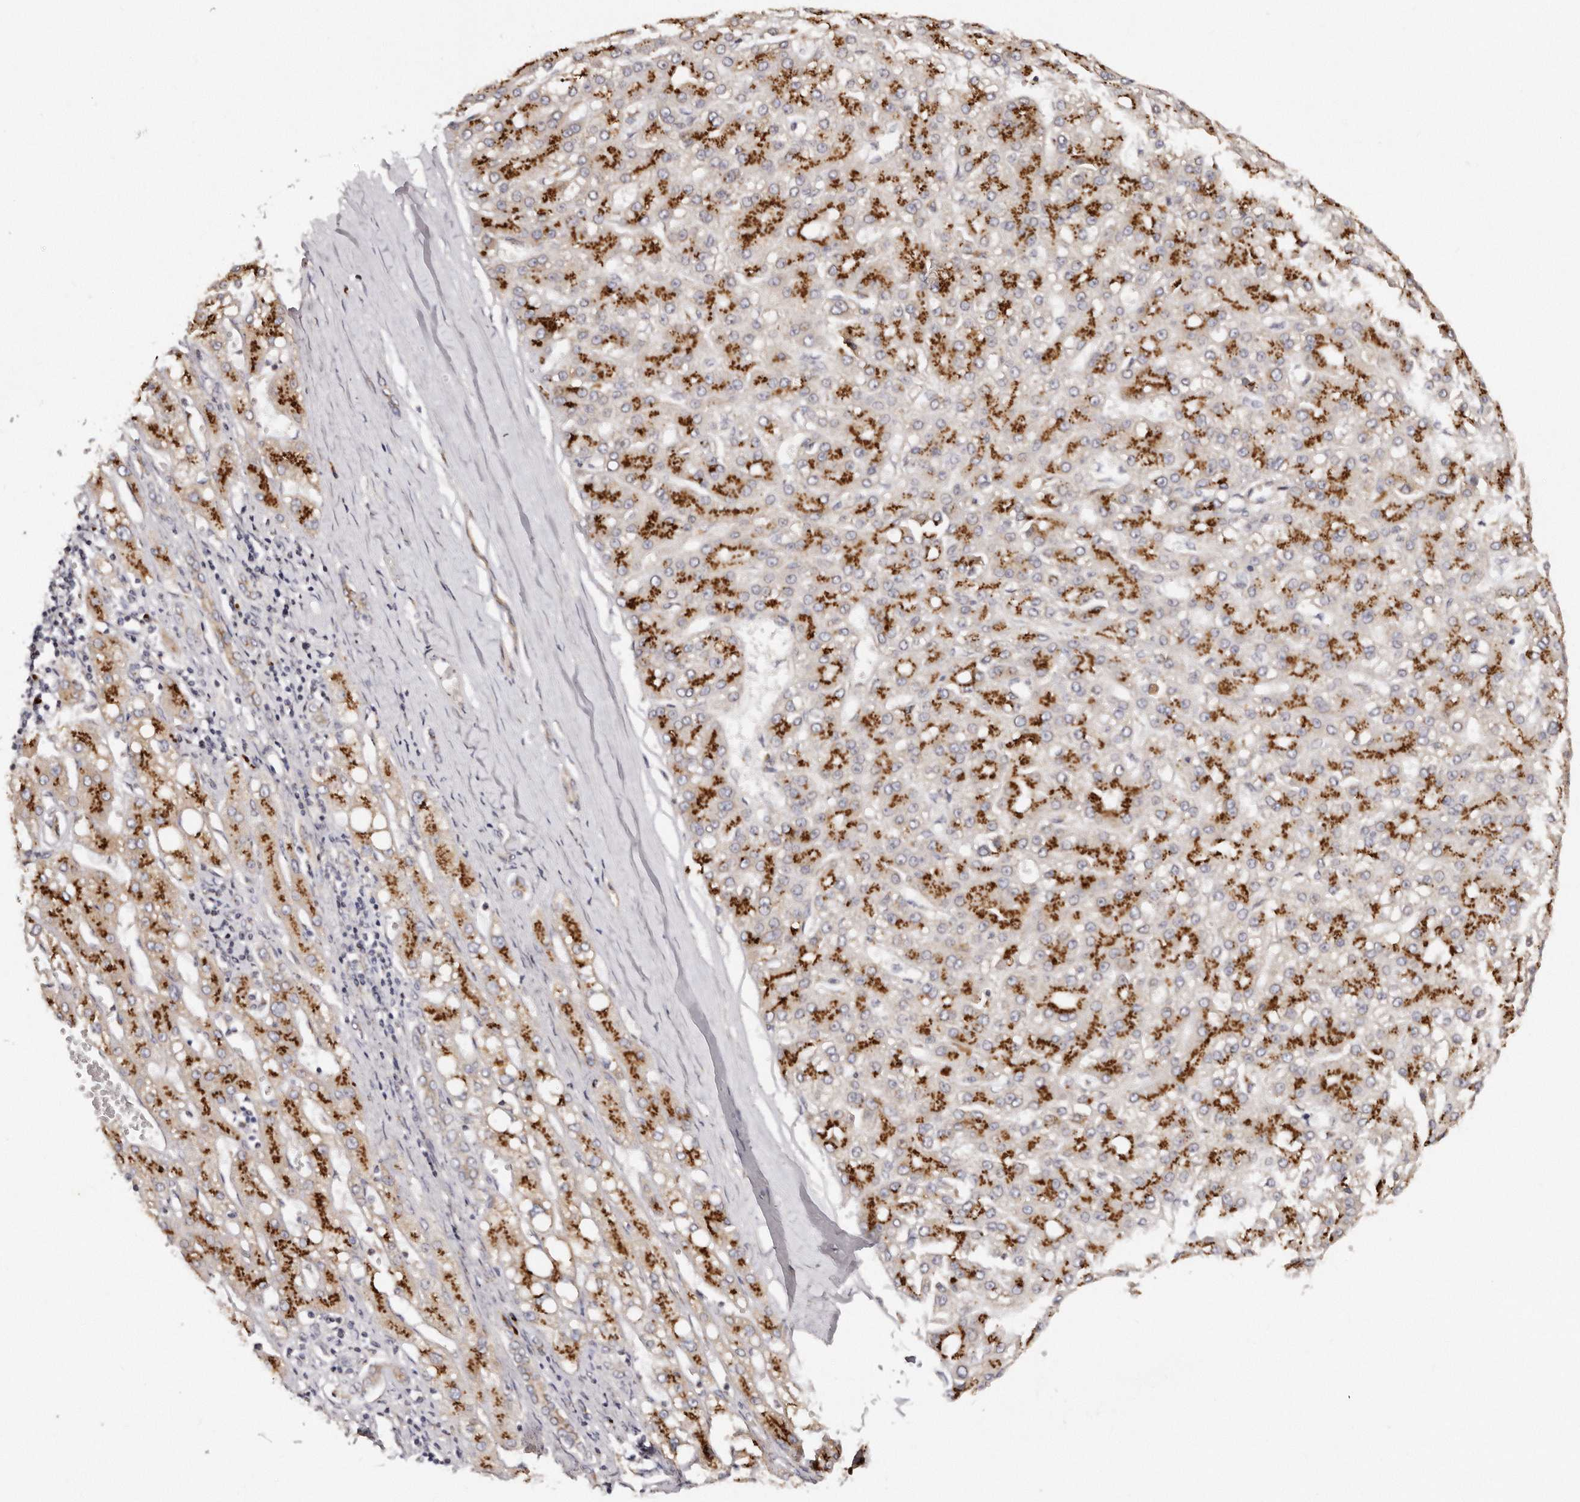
{"staining": {"intensity": "strong", "quantity": "25%-75%", "location": "cytoplasmic/membranous"}, "tissue": "liver cancer", "cell_type": "Tumor cells", "image_type": "cancer", "snomed": [{"axis": "morphology", "description": "Carcinoma, Hepatocellular, NOS"}, {"axis": "topography", "description": "Liver"}], "caption": "Immunohistochemical staining of hepatocellular carcinoma (liver) exhibits high levels of strong cytoplasmic/membranous staining in about 25%-75% of tumor cells.", "gene": "DACT2", "patient": {"sex": "male", "age": 67}}